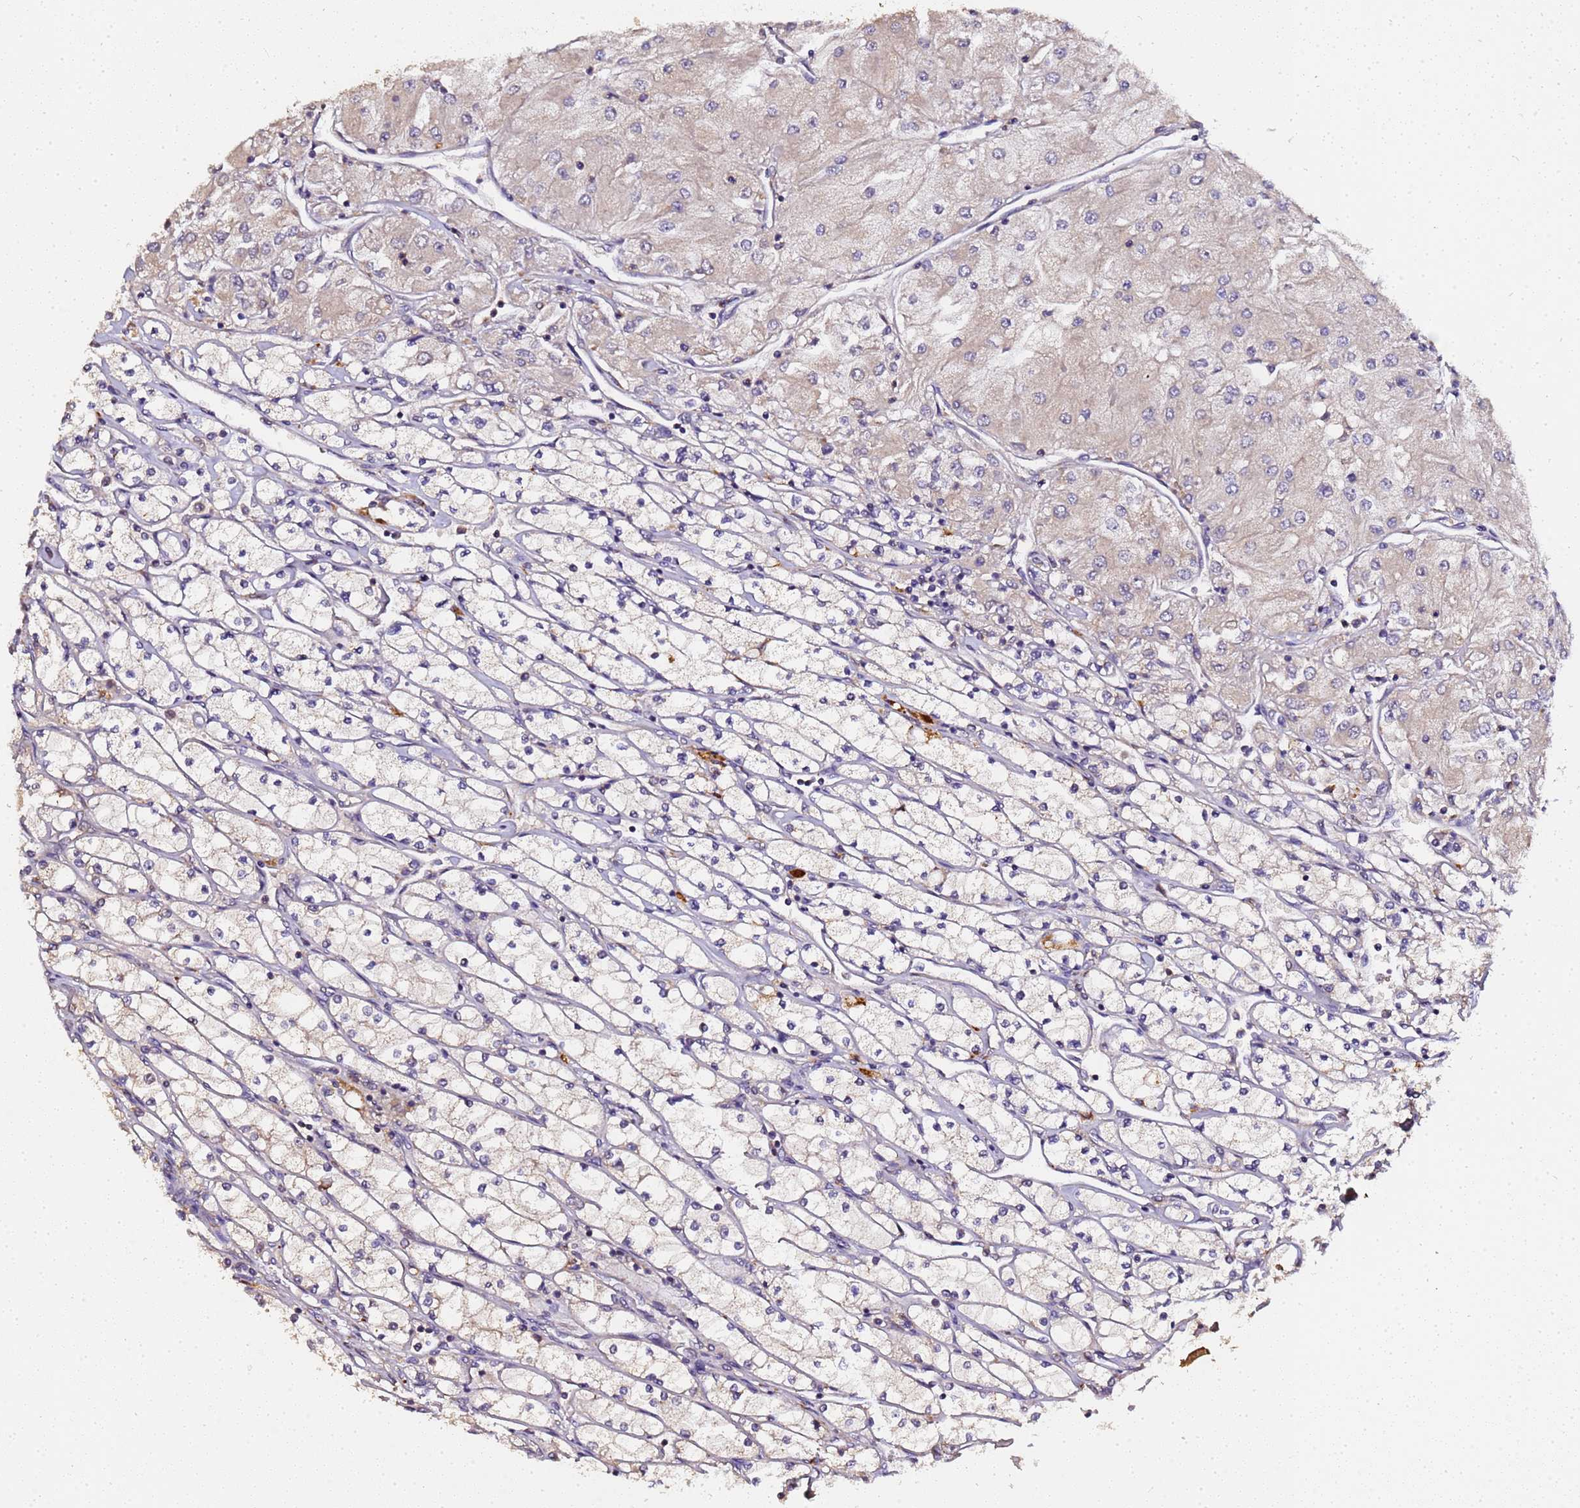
{"staining": {"intensity": "weak", "quantity": "<25%", "location": "cytoplasmic/membranous"}, "tissue": "renal cancer", "cell_type": "Tumor cells", "image_type": "cancer", "snomed": [{"axis": "morphology", "description": "Adenocarcinoma, NOS"}, {"axis": "topography", "description": "Kidney"}], "caption": "Histopathology image shows no significant protein expression in tumor cells of adenocarcinoma (renal). The staining was performed using DAB (3,3'-diaminobenzidine) to visualize the protein expression in brown, while the nuclei were stained in blue with hematoxylin (Magnification: 20x).", "gene": "LGI4", "patient": {"sex": "male", "age": 80}}